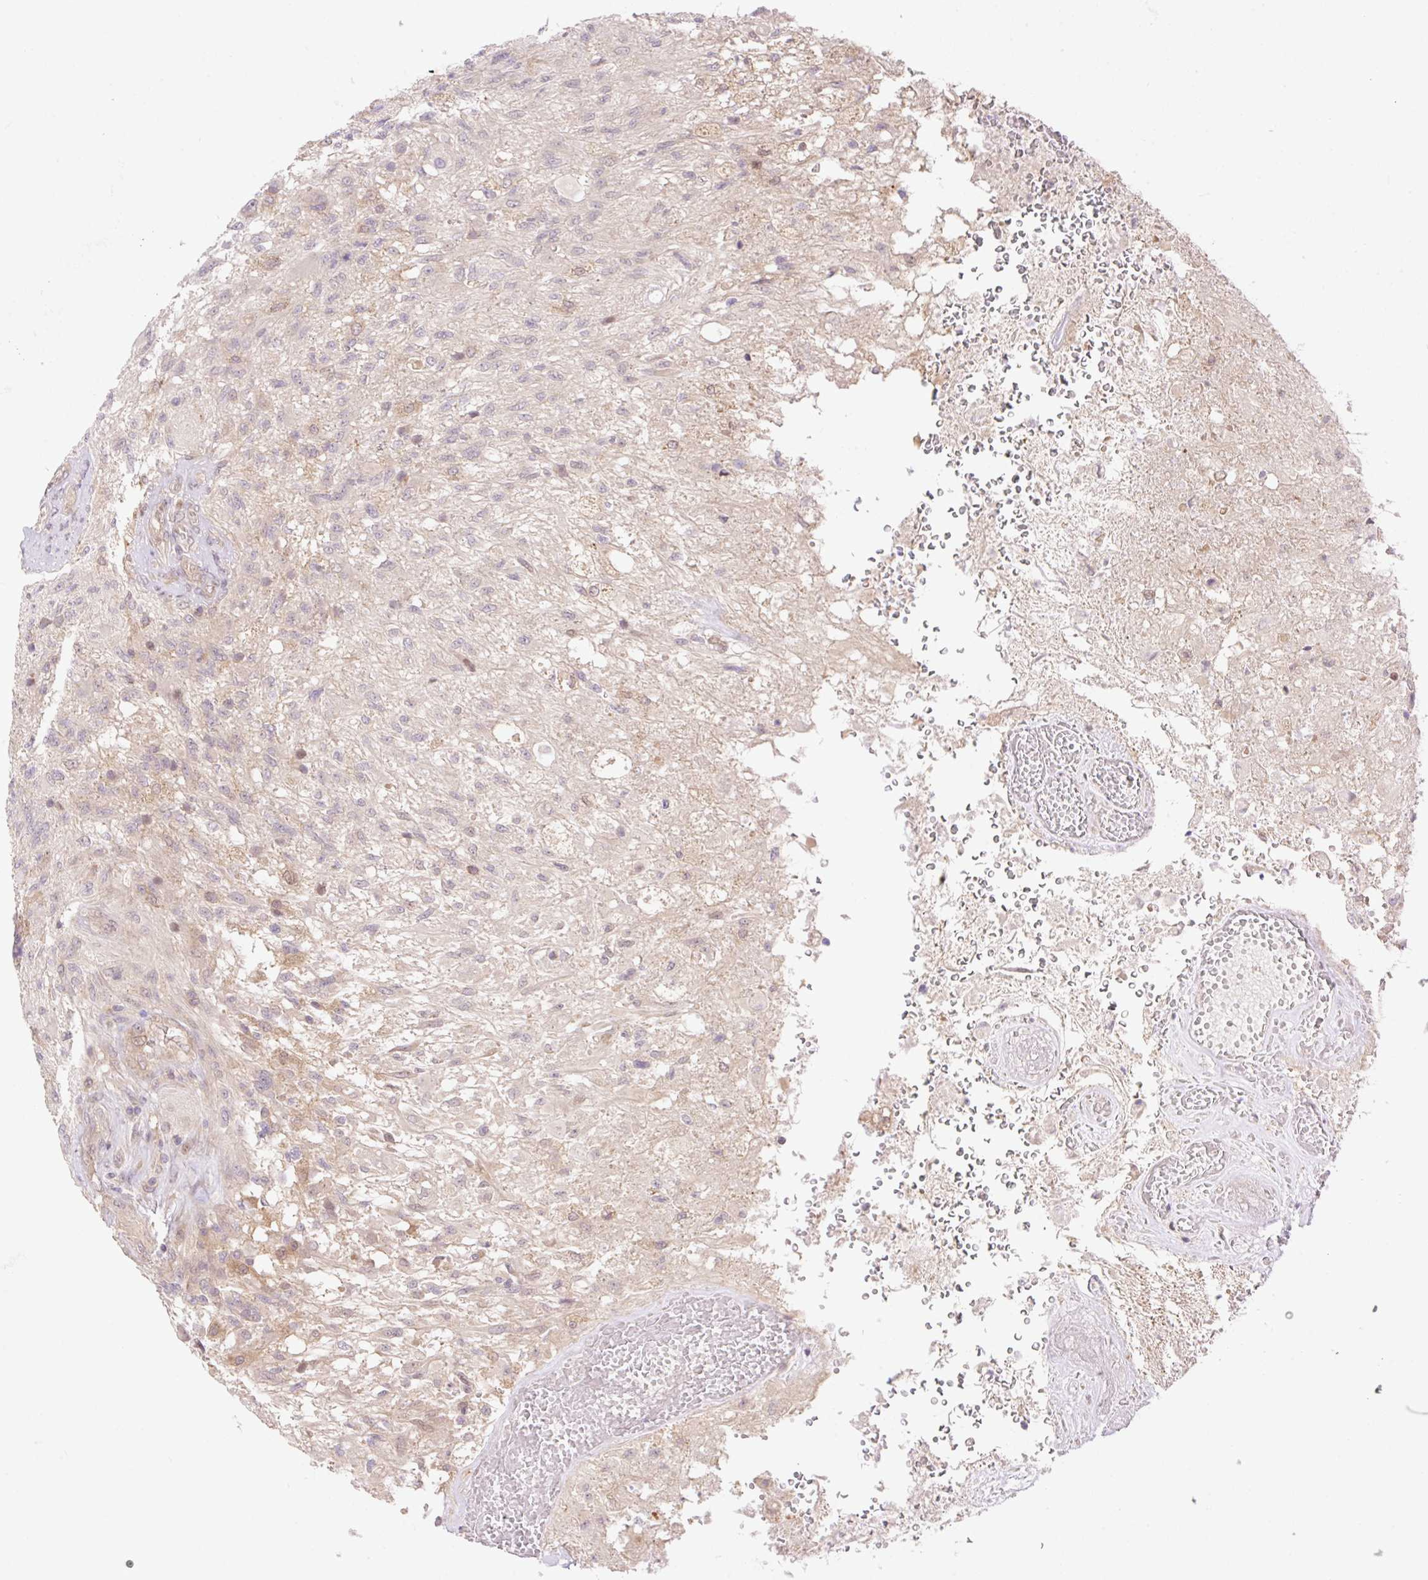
{"staining": {"intensity": "moderate", "quantity": "<25%", "location": "cytoplasmic/membranous,nuclear"}, "tissue": "glioma", "cell_type": "Tumor cells", "image_type": "cancer", "snomed": [{"axis": "morphology", "description": "Glioma, malignant, High grade"}, {"axis": "topography", "description": "Brain"}], "caption": "Glioma was stained to show a protein in brown. There is low levels of moderate cytoplasmic/membranous and nuclear expression in about <25% of tumor cells.", "gene": "VPS25", "patient": {"sex": "male", "age": 56}}